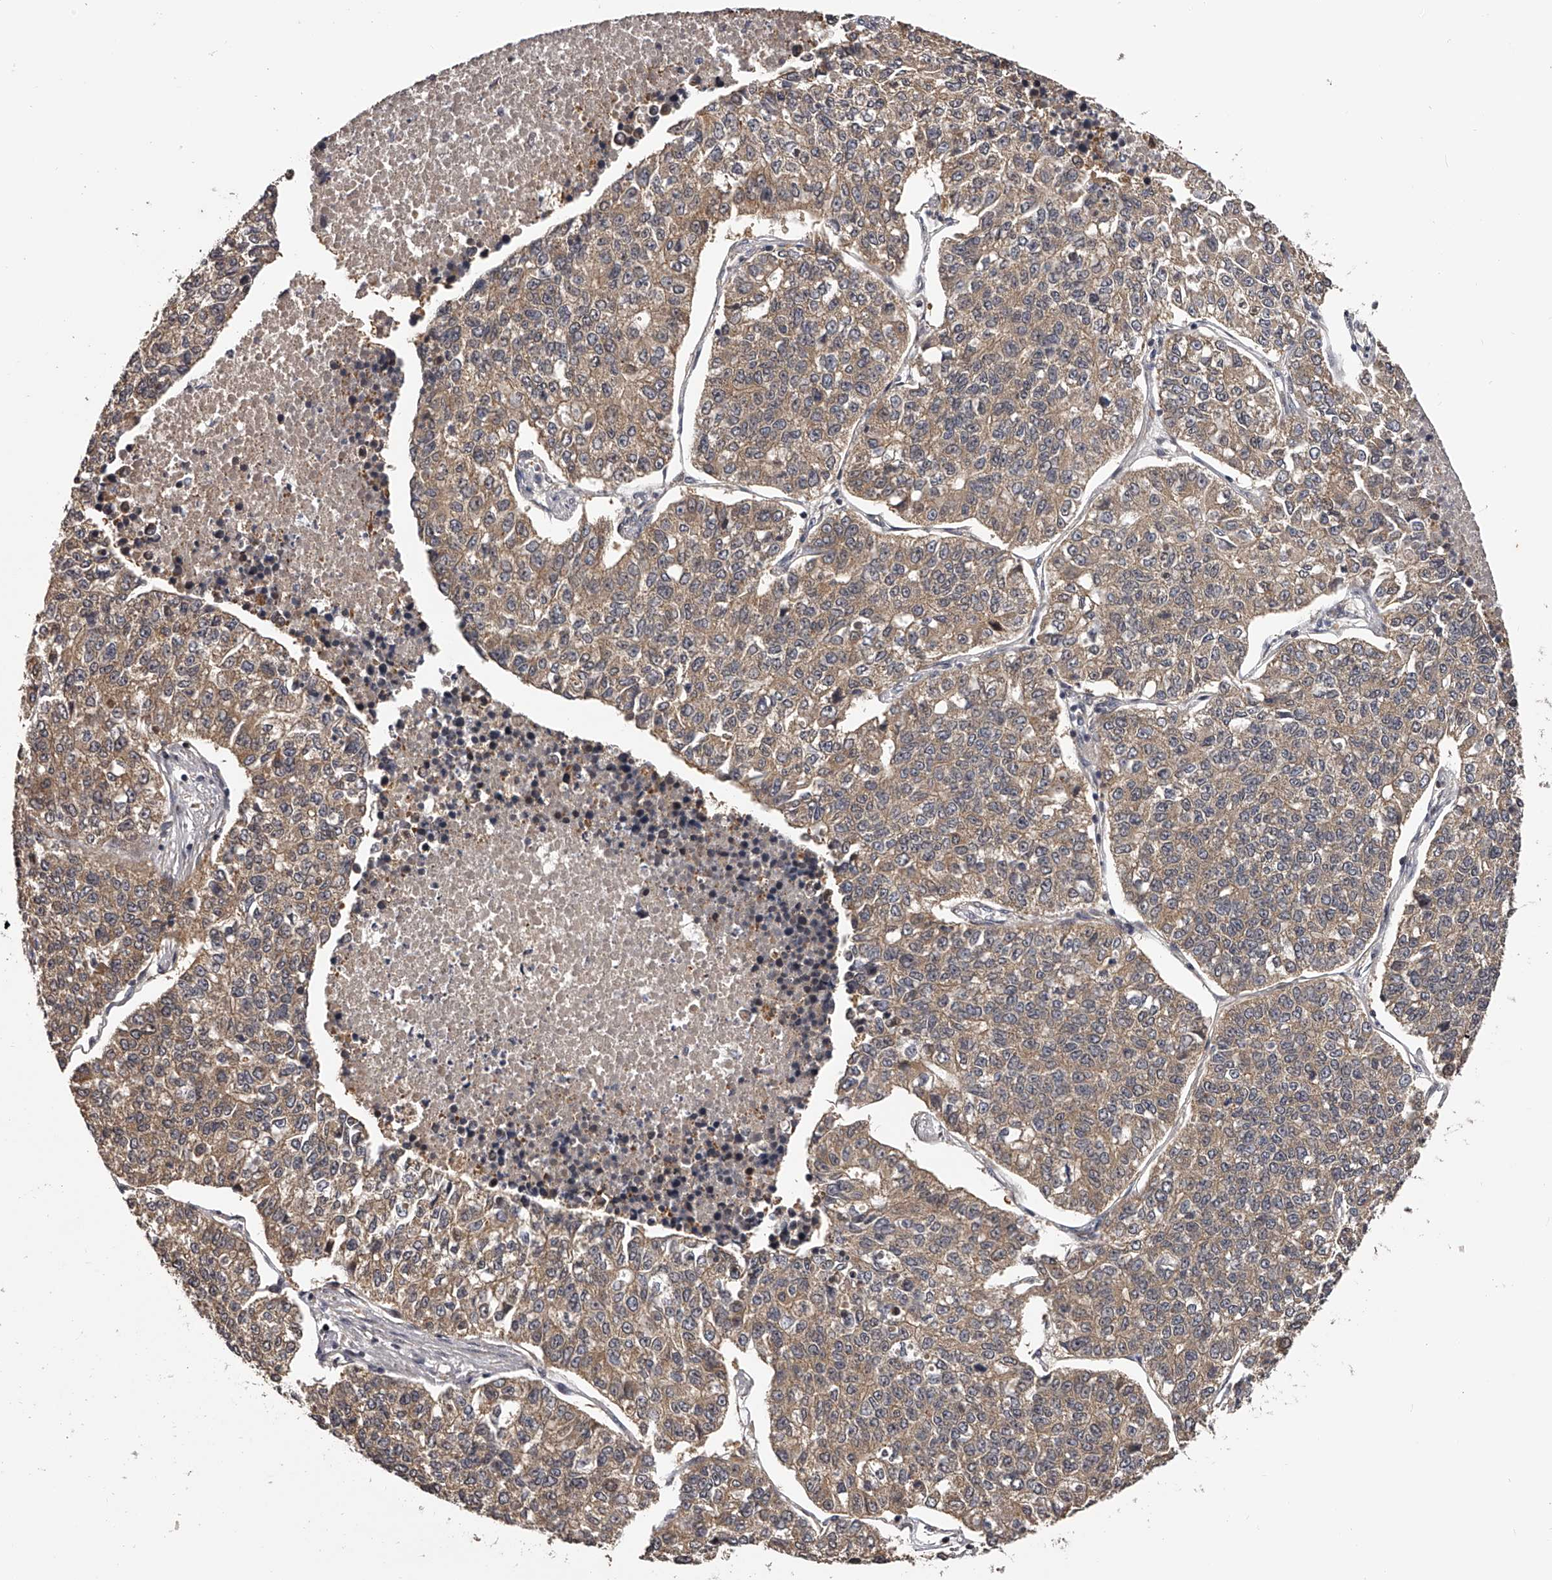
{"staining": {"intensity": "moderate", "quantity": ">75%", "location": "cytoplasmic/membranous"}, "tissue": "lung cancer", "cell_type": "Tumor cells", "image_type": "cancer", "snomed": [{"axis": "morphology", "description": "Adenocarcinoma, NOS"}, {"axis": "topography", "description": "Lung"}], "caption": "Lung adenocarcinoma stained with a protein marker displays moderate staining in tumor cells.", "gene": "PFDN2", "patient": {"sex": "male", "age": 49}}